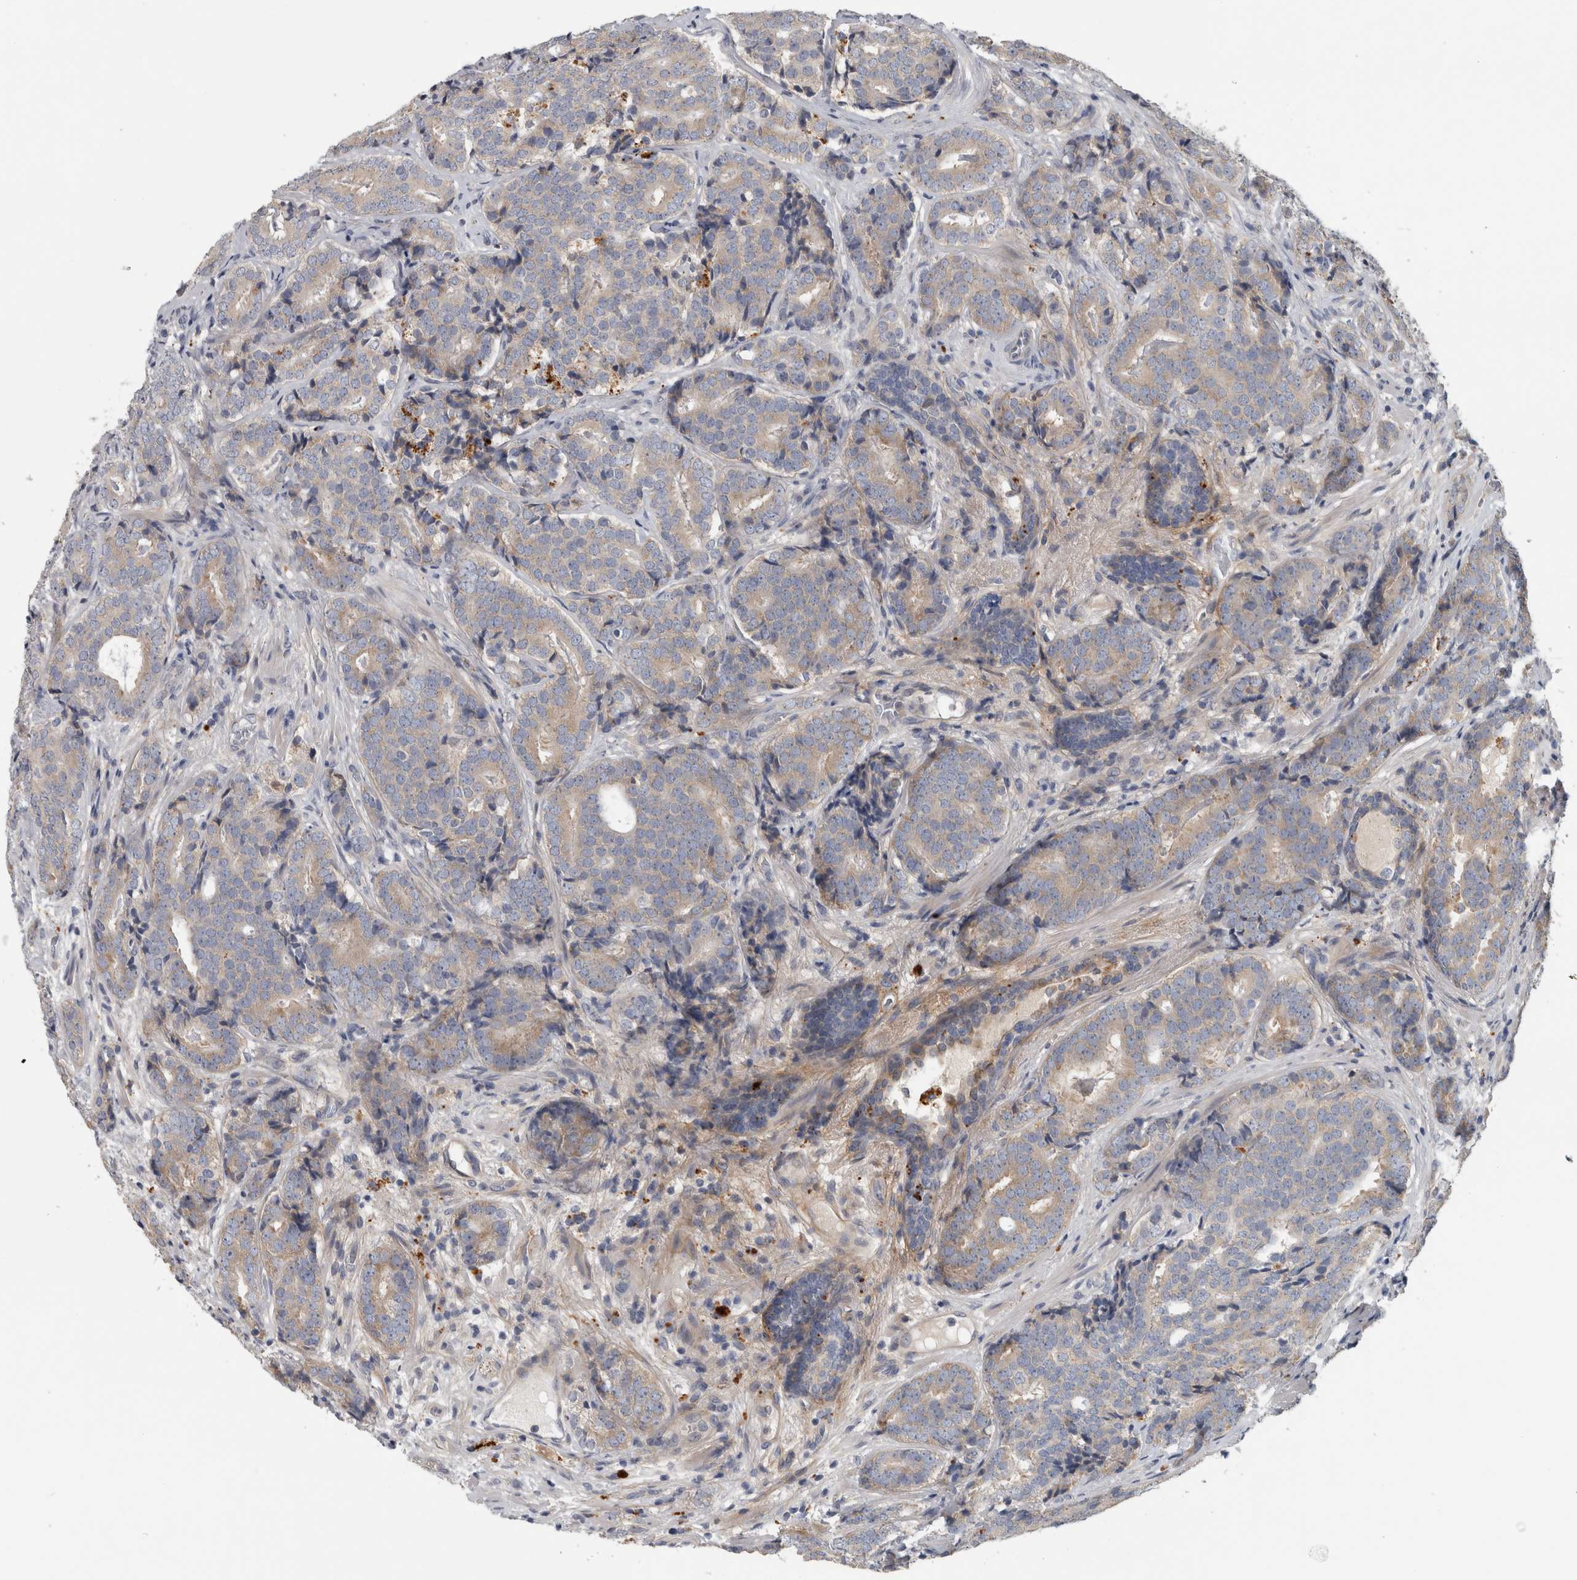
{"staining": {"intensity": "weak", "quantity": ">75%", "location": "cytoplasmic/membranous"}, "tissue": "prostate cancer", "cell_type": "Tumor cells", "image_type": "cancer", "snomed": [{"axis": "morphology", "description": "Adenocarcinoma, High grade"}, {"axis": "topography", "description": "Prostate"}], "caption": "High-grade adenocarcinoma (prostate) was stained to show a protein in brown. There is low levels of weak cytoplasmic/membranous expression in approximately >75% of tumor cells.", "gene": "ATXN2", "patient": {"sex": "male", "age": 56}}